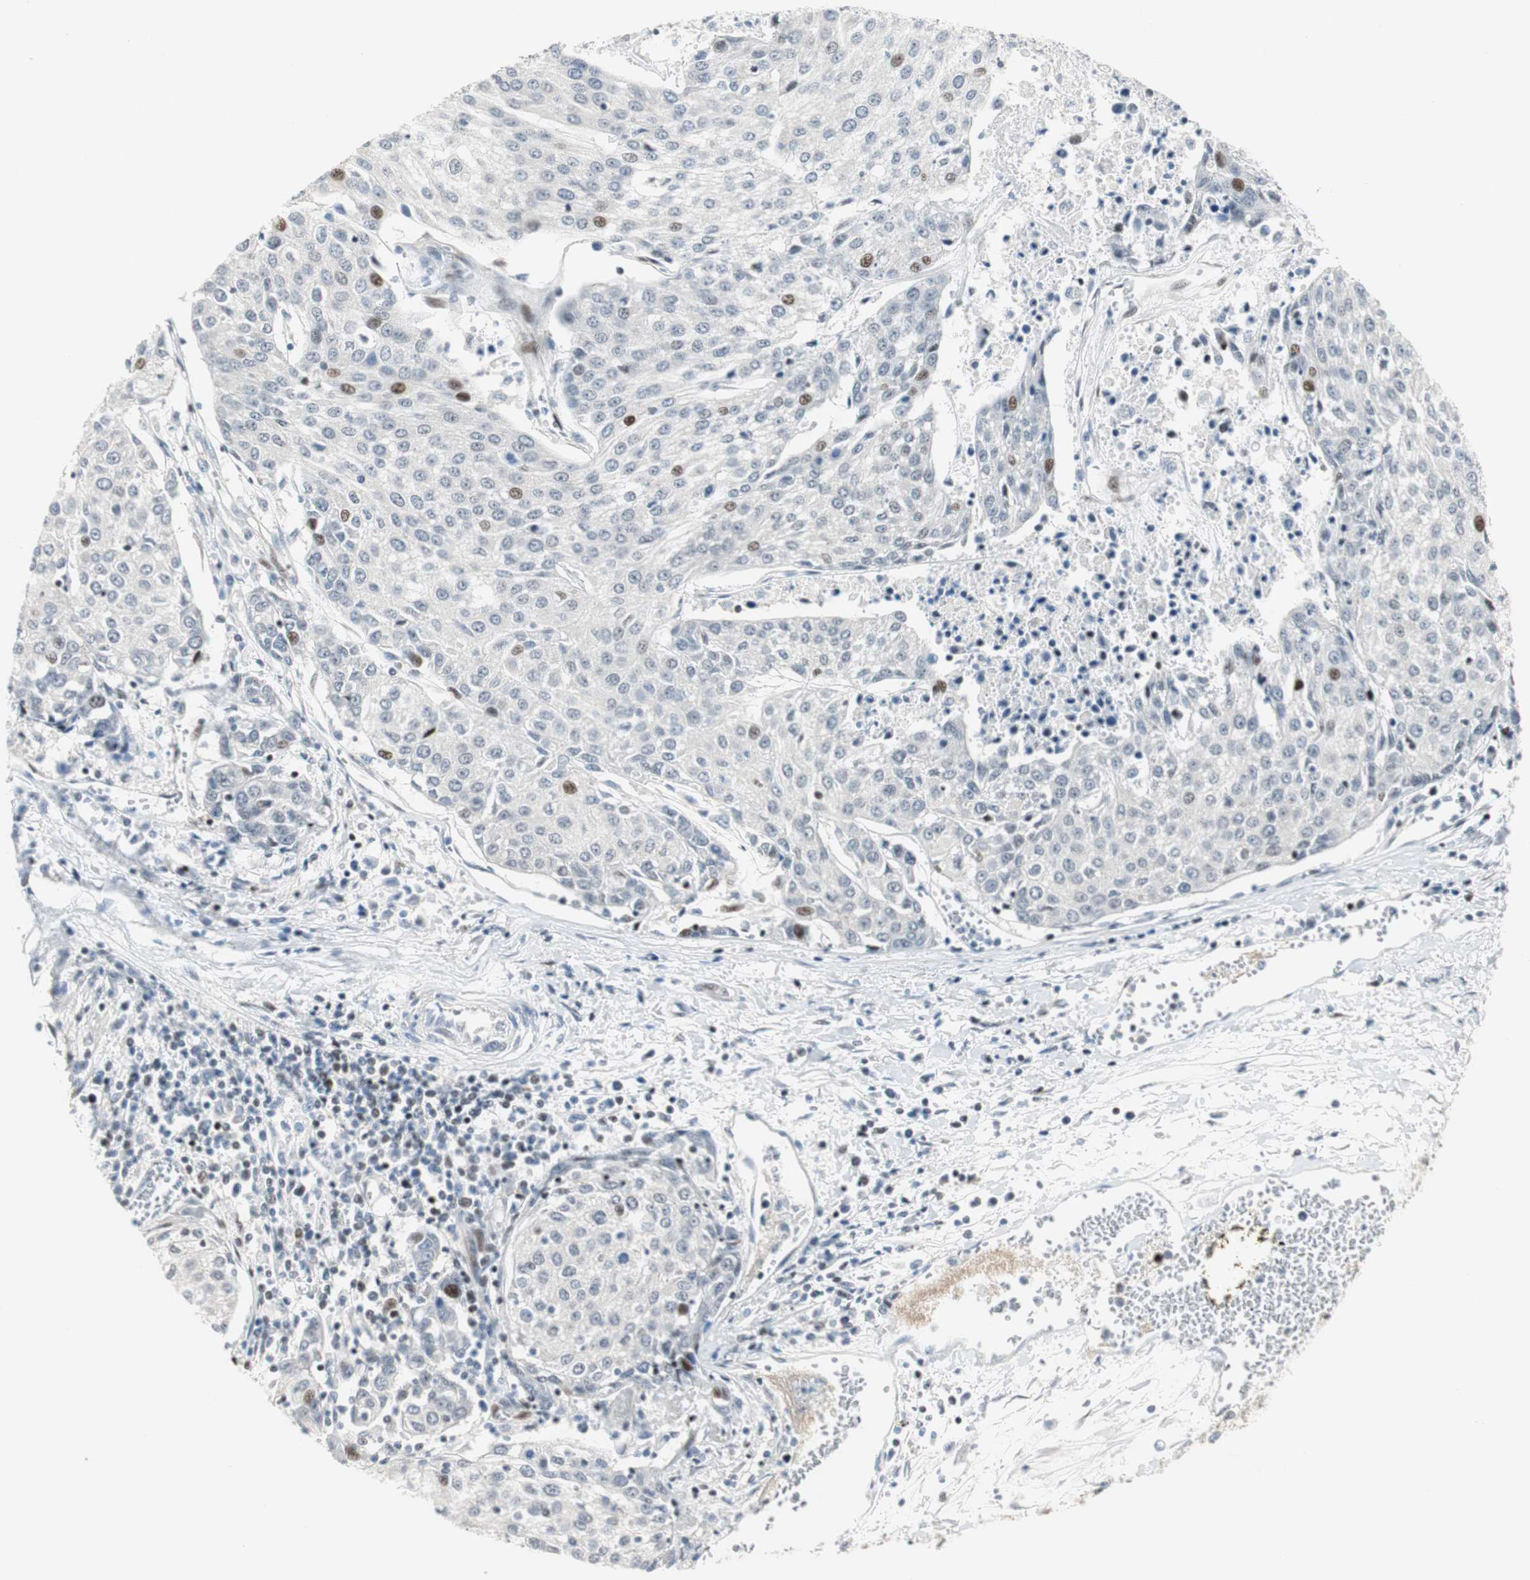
{"staining": {"intensity": "moderate", "quantity": "<25%", "location": "nuclear"}, "tissue": "urothelial cancer", "cell_type": "Tumor cells", "image_type": "cancer", "snomed": [{"axis": "morphology", "description": "Urothelial carcinoma, High grade"}, {"axis": "topography", "description": "Urinary bladder"}], "caption": "Moderate nuclear protein positivity is appreciated in approximately <25% of tumor cells in urothelial carcinoma (high-grade).", "gene": "RAD1", "patient": {"sex": "female", "age": 85}}